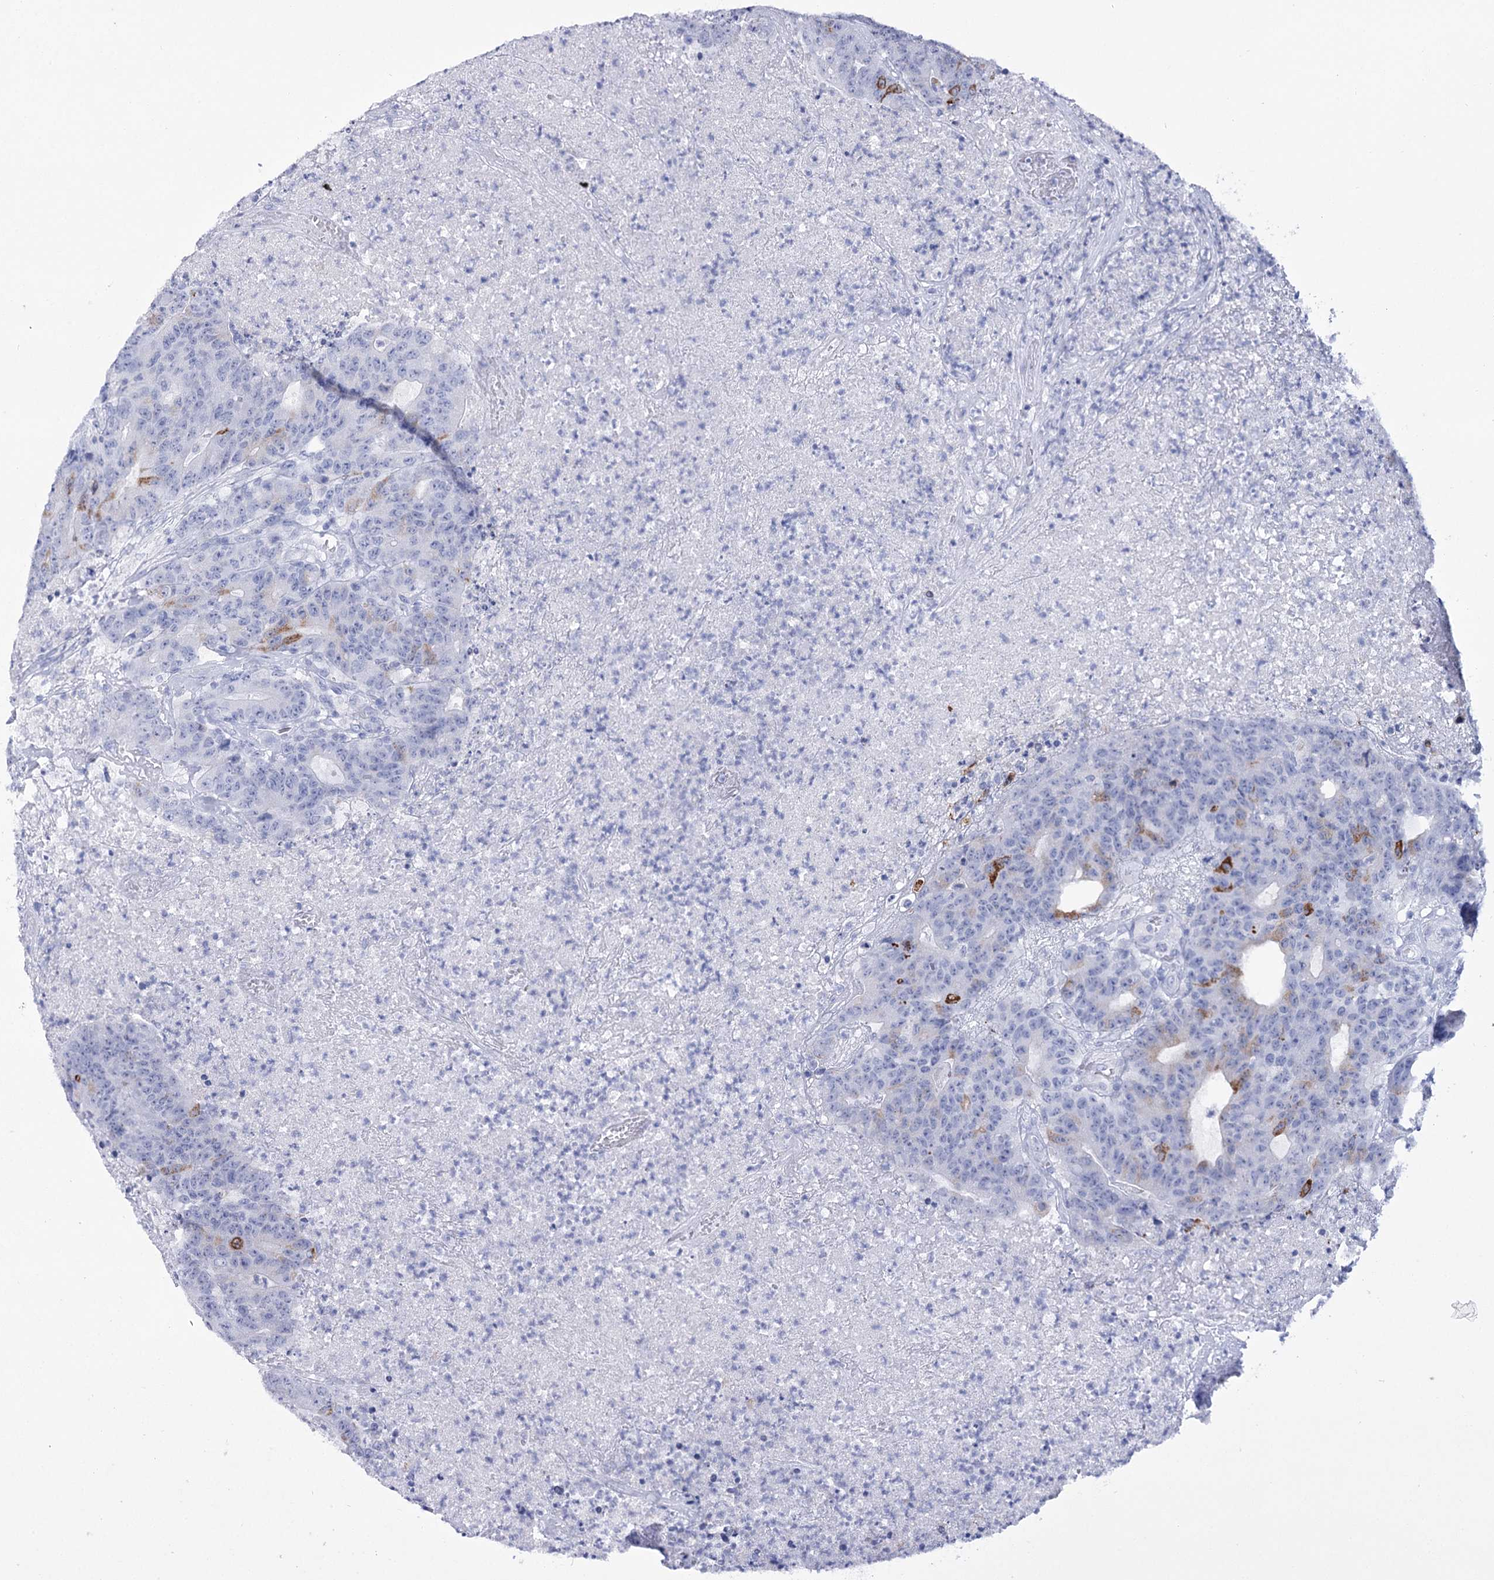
{"staining": {"intensity": "strong", "quantity": "<25%", "location": "cytoplasmic/membranous"}, "tissue": "colorectal cancer", "cell_type": "Tumor cells", "image_type": "cancer", "snomed": [{"axis": "morphology", "description": "Adenocarcinoma, NOS"}, {"axis": "topography", "description": "Colon"}], "caption": "Protein analysis of colorectal cancer (adenocarcinoma) tissue demonstrates strong cytoplasmic/membranous staining in about <25% of tumor cells.", "gene": "RNF186", "patient": {"sex": "female", "age": 75}}